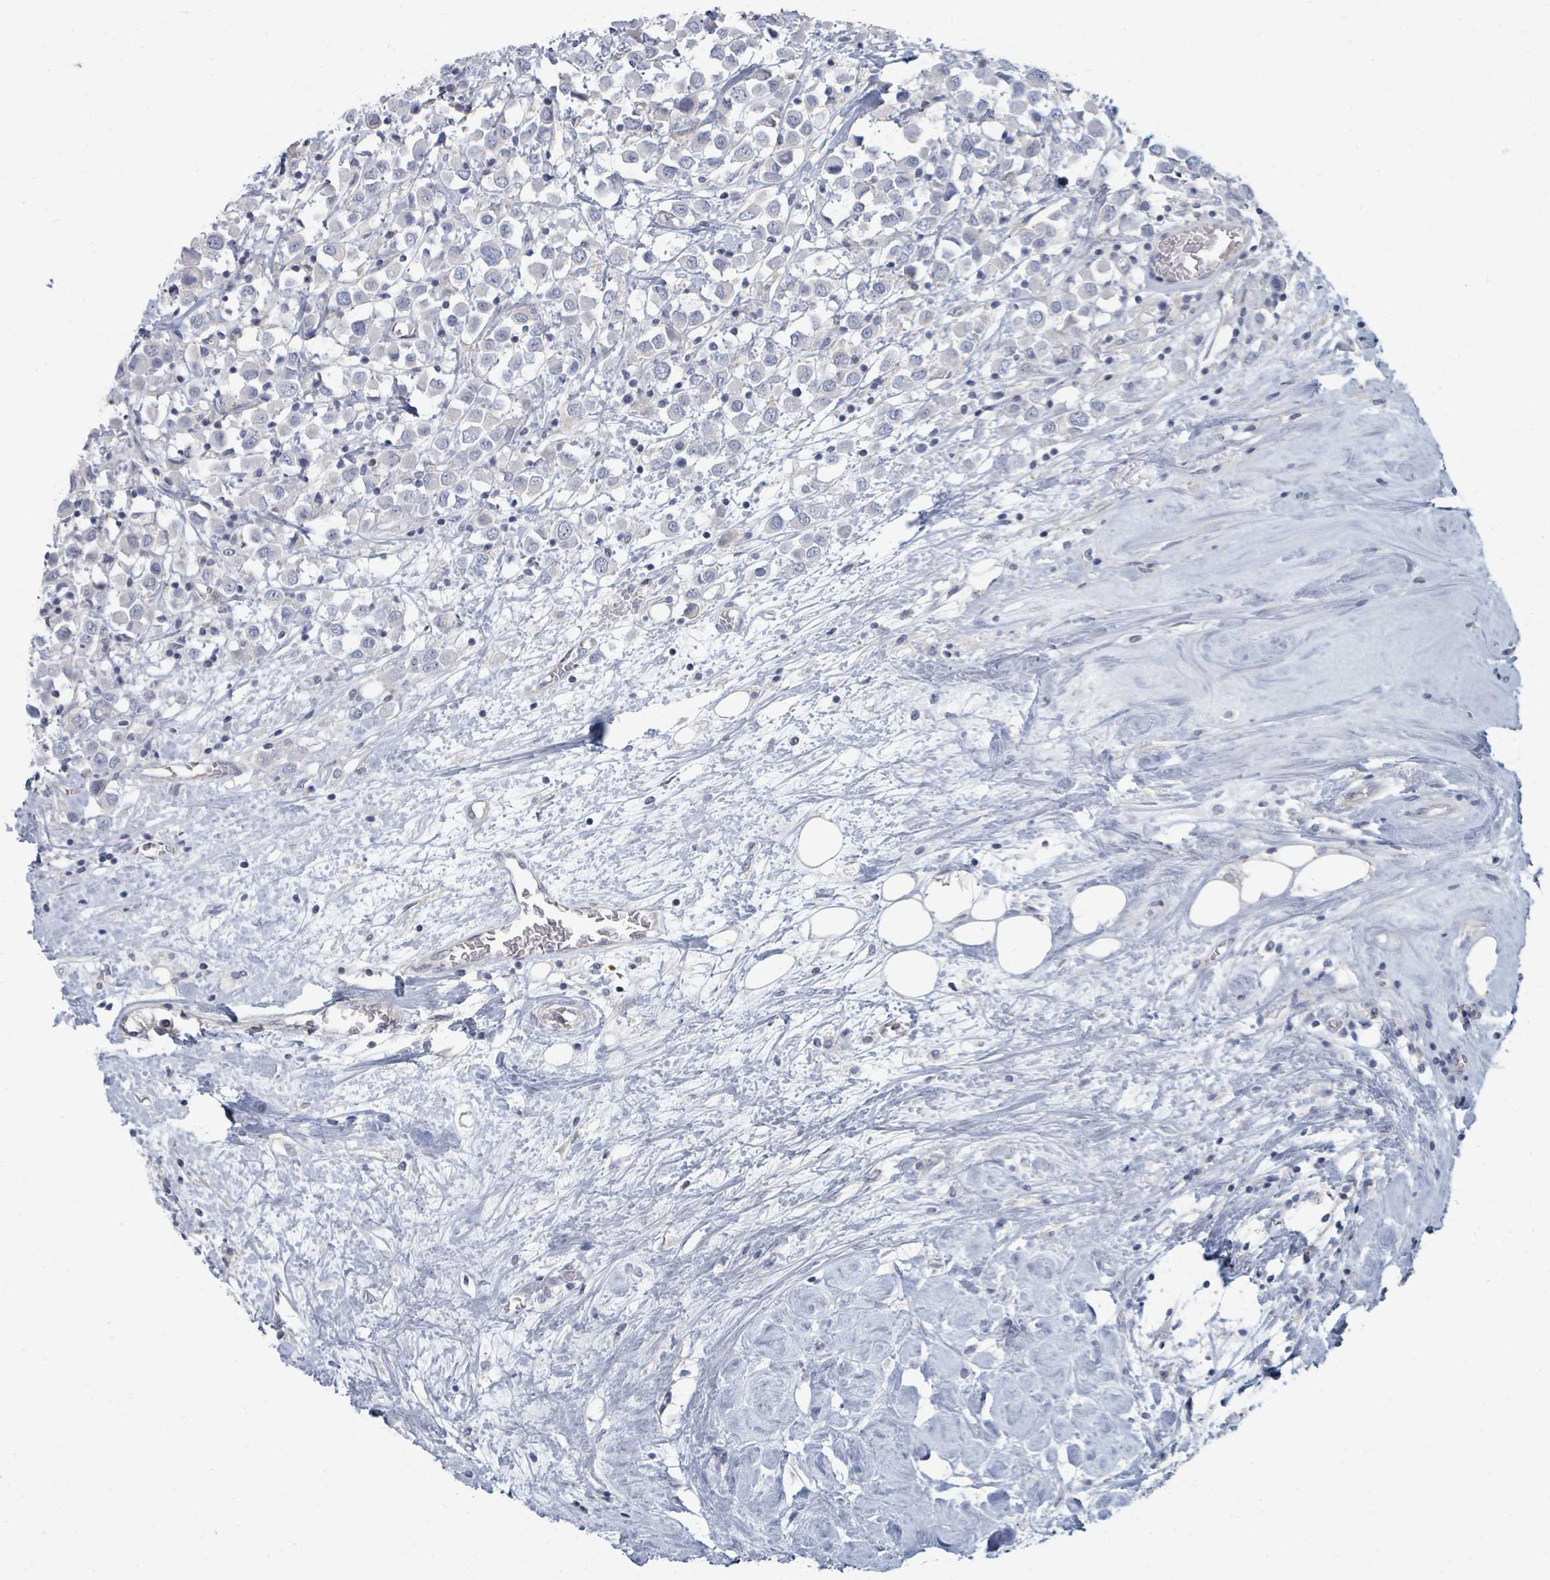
{"staining": {"intensity": "negative", "quantity": "none", "location": "none"}, "tissue": "breast cancer", "cell_type": "Tumor cells", "image_type": "cancer", "snomed": [{"axis": "morphology", "description": "Duct carcinoma"}, {"axis": "topography", "description": "Breast"}], "caption": "This is an immunohistochemistry micrograph of breast cancer (invasive ductal carcinoma). There is no positivity in tumor cells.", "gene": "SLC25A45", "patient": {"sex": "female", "age": 61}}